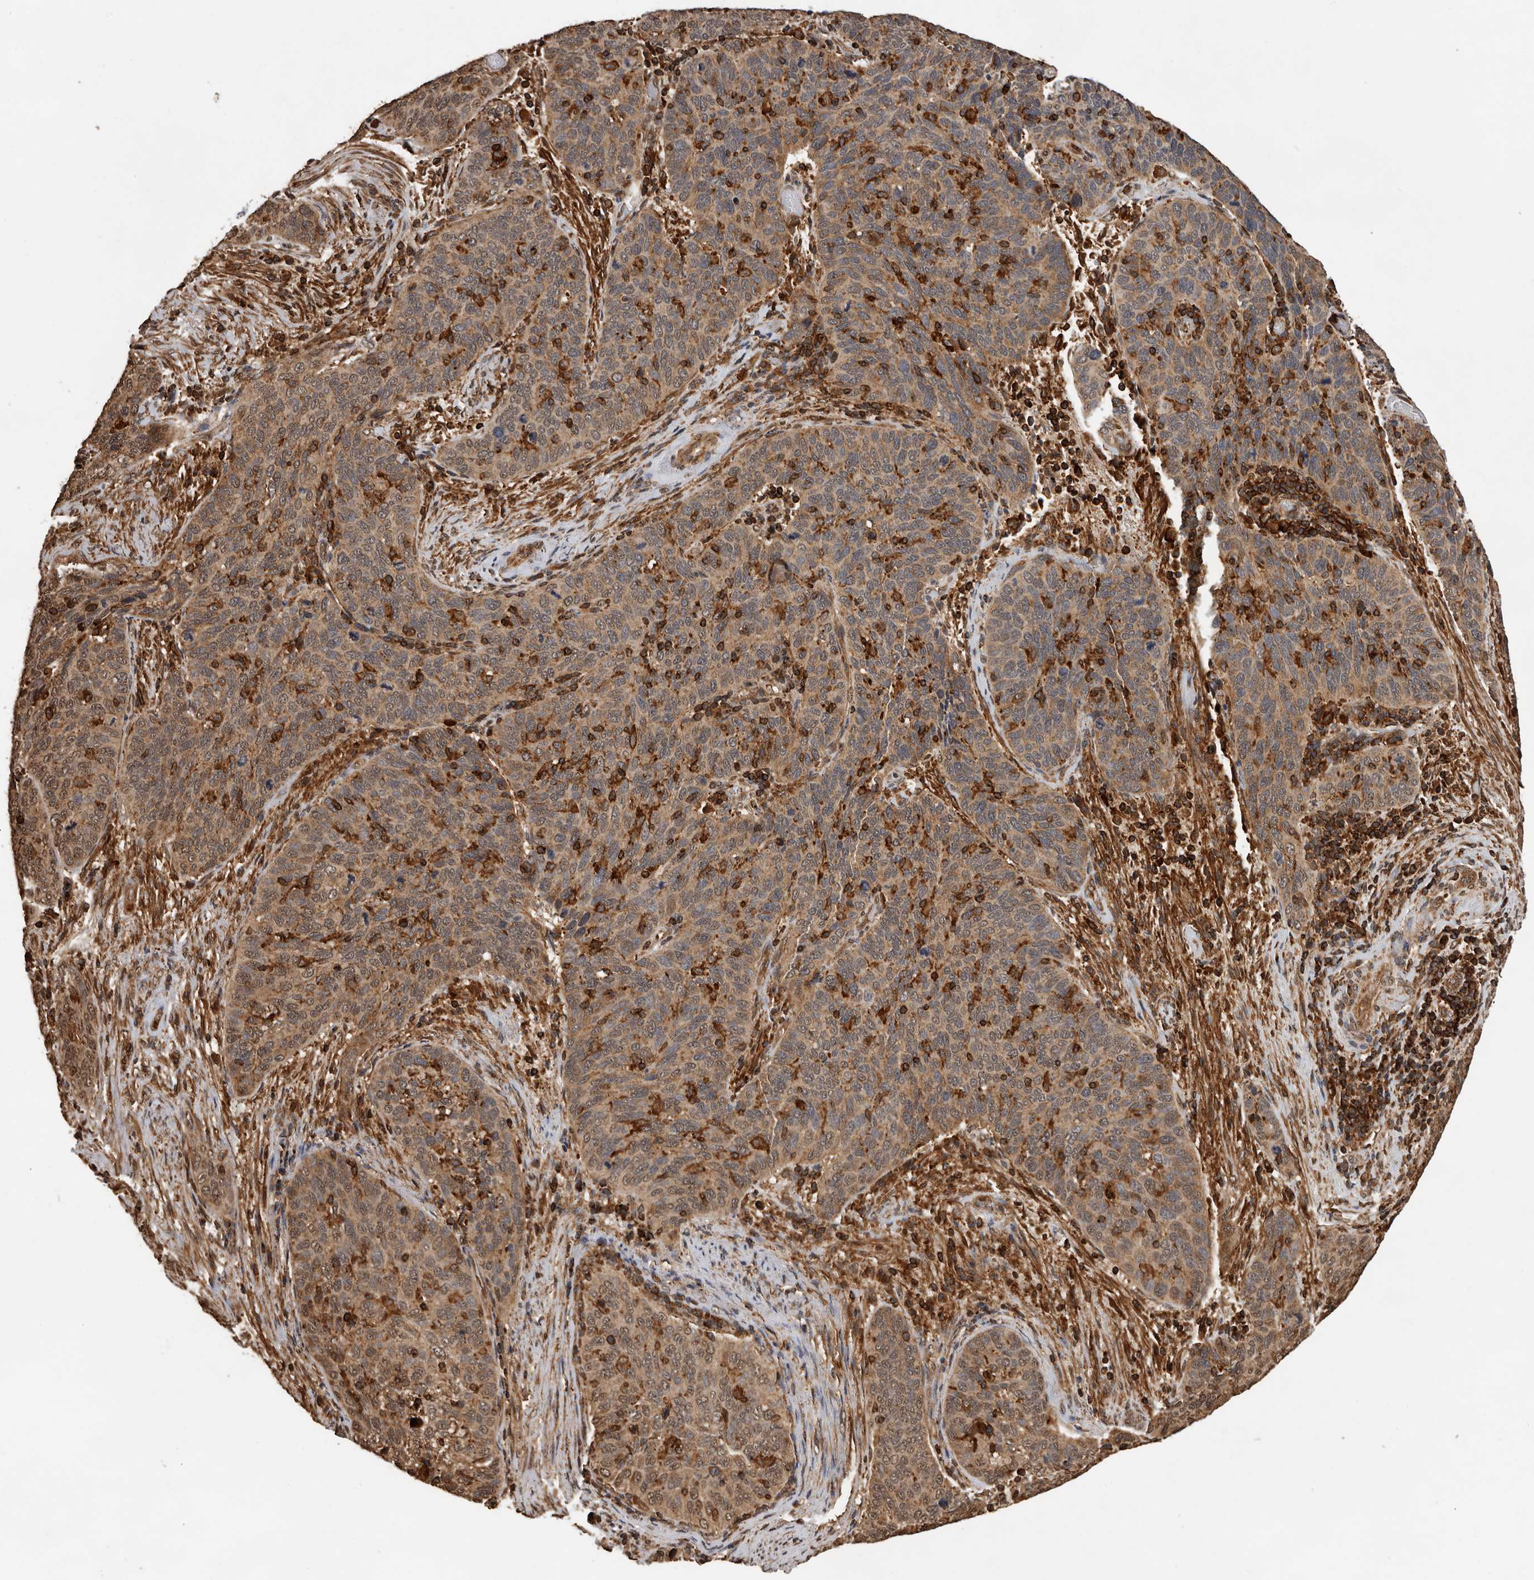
{"staining": {"intensity": "moderate", "quantity": ">75%", "location": "cytoplasmic/membranous"}, "tissue": "cervical cancer", "cell_type": "Tumor cells", "image_type": "cancer", "snomed": [{"axis": "morphology", "description": "Squamous cell carcinoma, NOS"}, {"axis": "topography", "description": "Cervix"}], "caption": "Protein expression analysis of human cervical cancer (squamous cell carcinoma) reveals moderate cytoplasmic/membranous expression in approximately >75% of tumor cells.", "gene": "RNF157", "patient": {"sex": "female", "age": 60}}